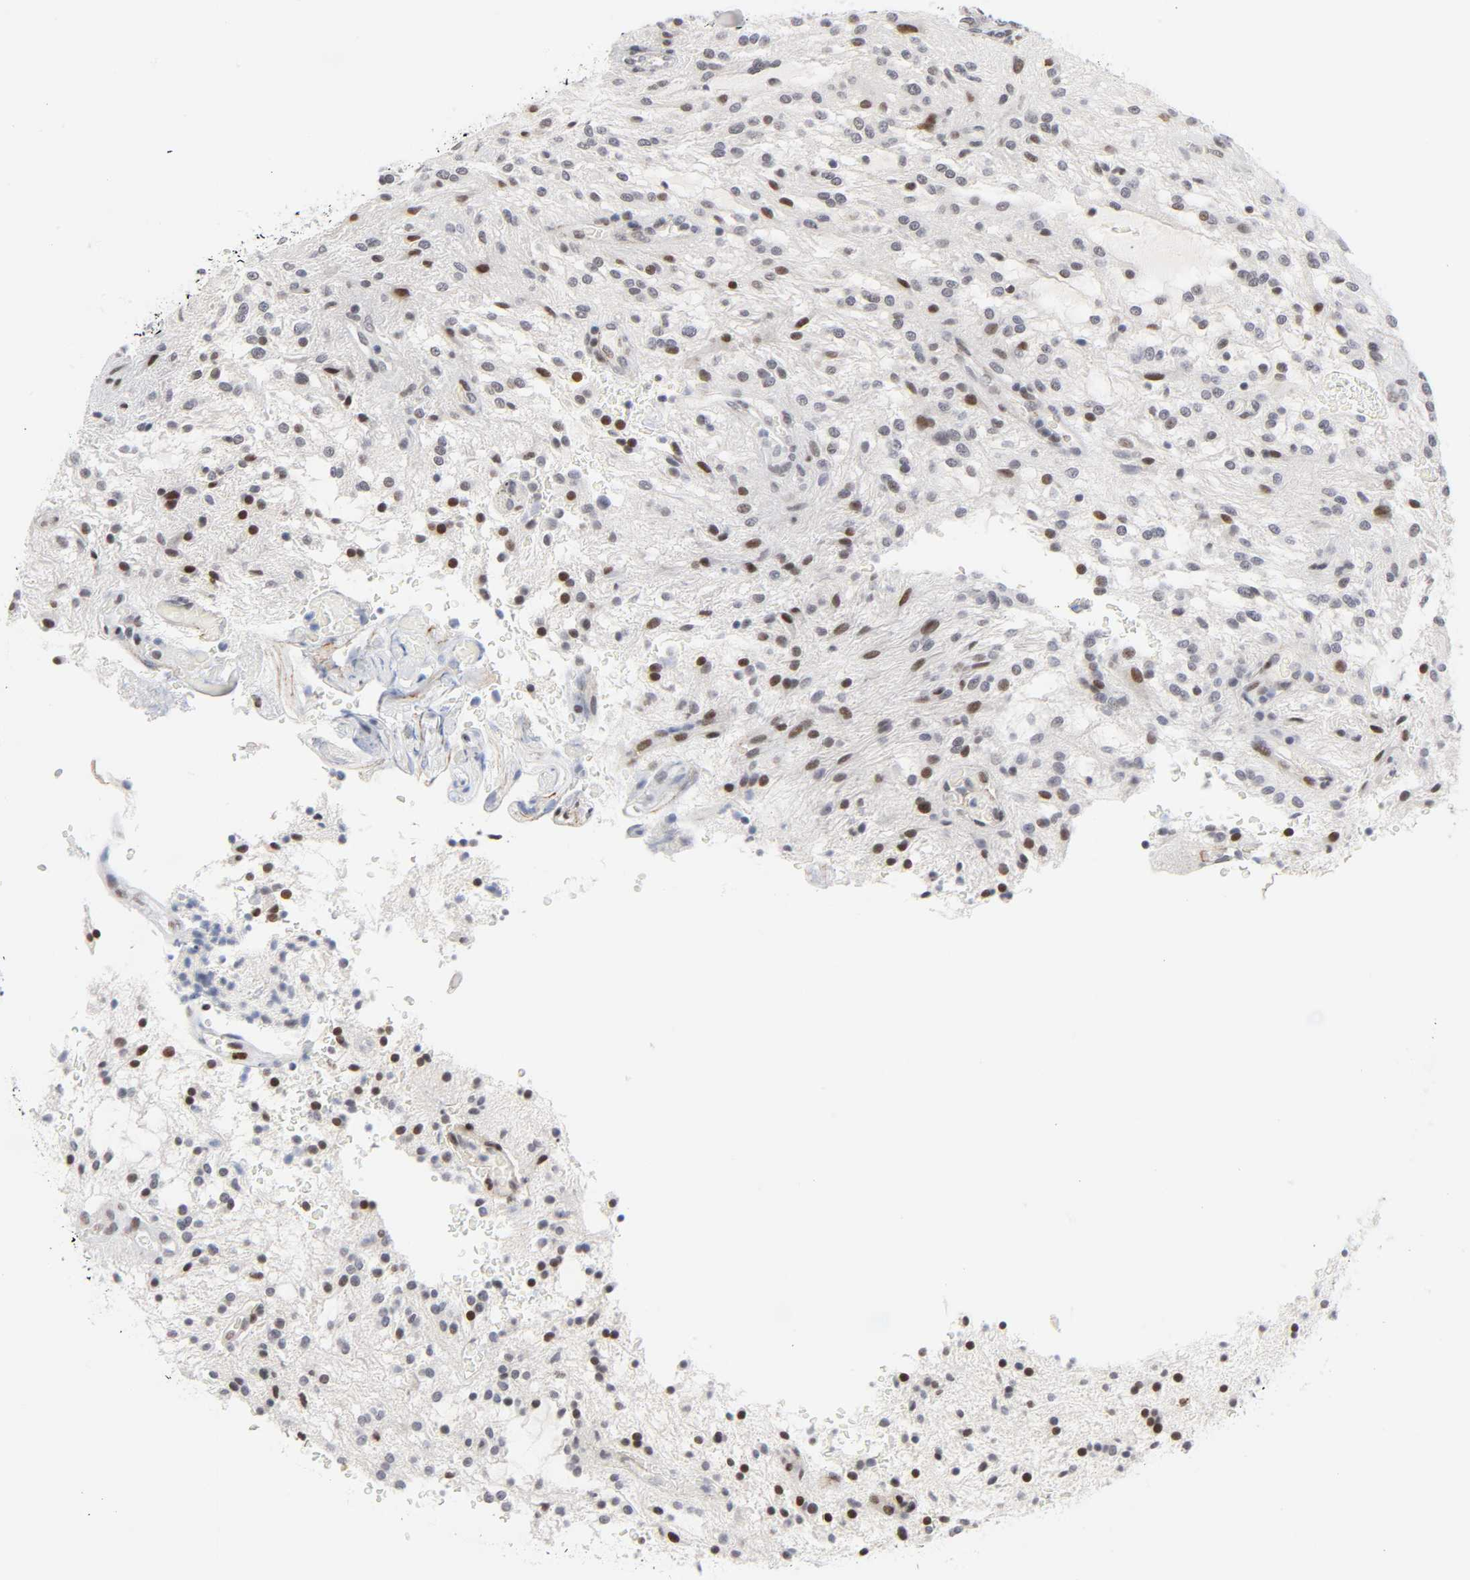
{"staining": {"intensity": "moderate", "quantity": "25%-75%", "location": "nuclear"}, "tissue": "glioma", "cell_type": "Tumor cells", "image_type": "cancer", "snomed": [{"axis": "morphology", "description": "Glioma, malignant, NOS"}, {"axis": "topography", "description": "Cerebellum"}], "caption": "Protein expression by IHC displays moderate nuclear staining in about 25%-75% of tumor cells in glioma (malignant).", "gene": "DIDO1", "patient": {"sex": "female", "age": 10}}